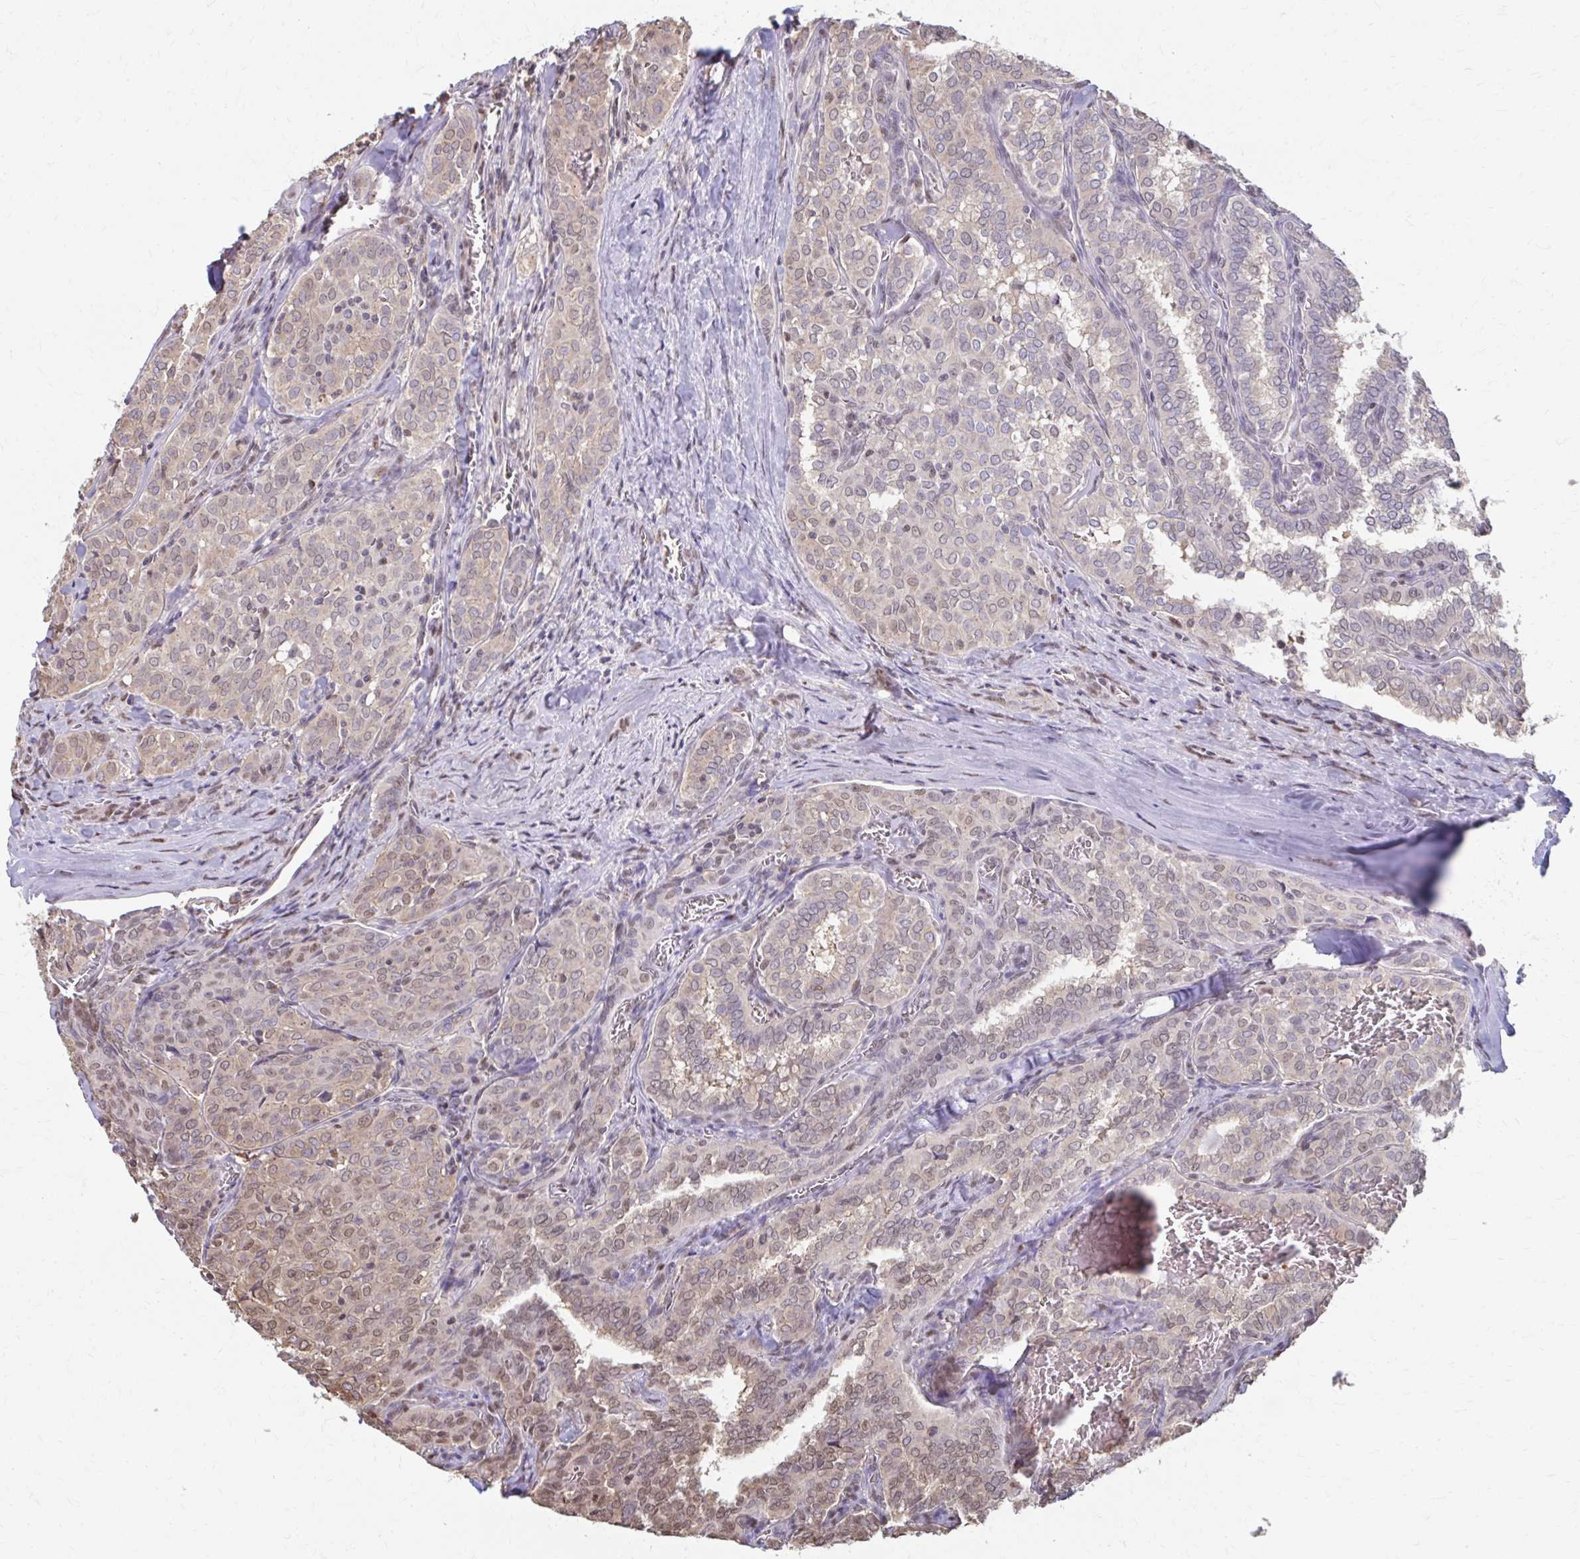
{"staining": {"intensity": "weak", "quantity": "25%-75%", "location": "cytoplasmic/membranous,nuclear"}, "tissue": "thyroid cancer", "cell_type": "Tumor cells", "image_type": "cancer", "snomed": [{"axis": "morphology", "description": "Papillary adenocarcinoma, NOS"}, {"axis": "topography", "description": "Thyroid gland"}], "caption": "The image shows a brown stain indicating the presence of a protein in the cytoplasmic/membranous and nuclear of tumor cells in thyroid cancer (papillary adenocarcinoma). (DAB (3,3'-diaminobenzidine) IHC with brightfield microscopy, high magnification).", "gene": "ING4", "patient": {"sex": "female", "age": 30}}